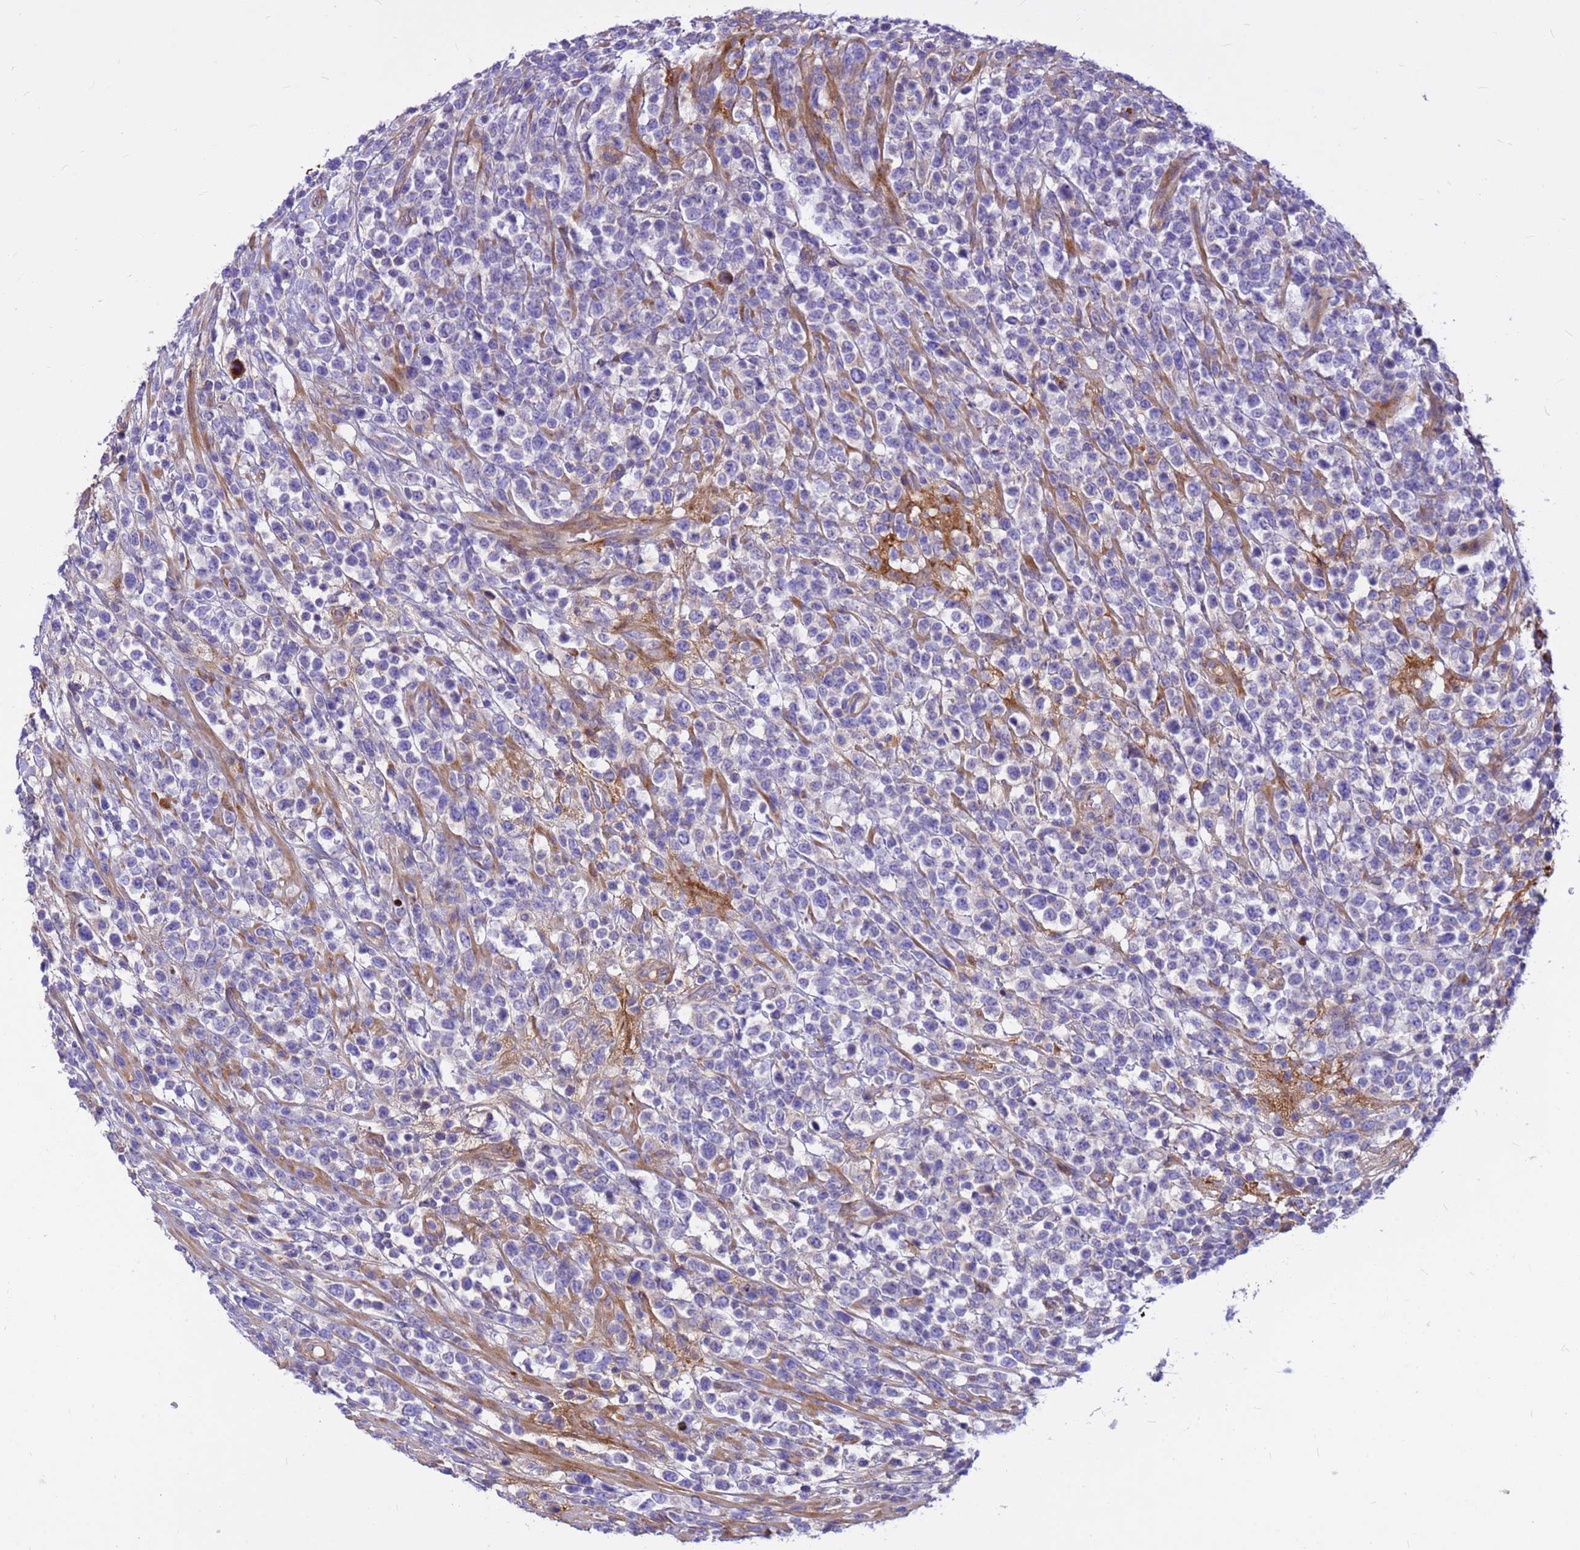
{"staining": {"intensity": "negative", "quantity": "none", "location": "none"}, "tissue": "lymphoma", "cell_type": "Tumor cells", "image_type": "cancer", "snomed": [{"axis": "morphology", "description": "Malignant lymphoma, non-Hodgkin's type, High grade"}, {"axis": "topography", "description": "Colon"}], "caption": "Immunohistochemistry (IHC) image of lymphoma stained for a protein (brown), which displays no positivity in tumor cells.", "gene": "CRHBP", "patient": {"sex": "female", "age": 53}}